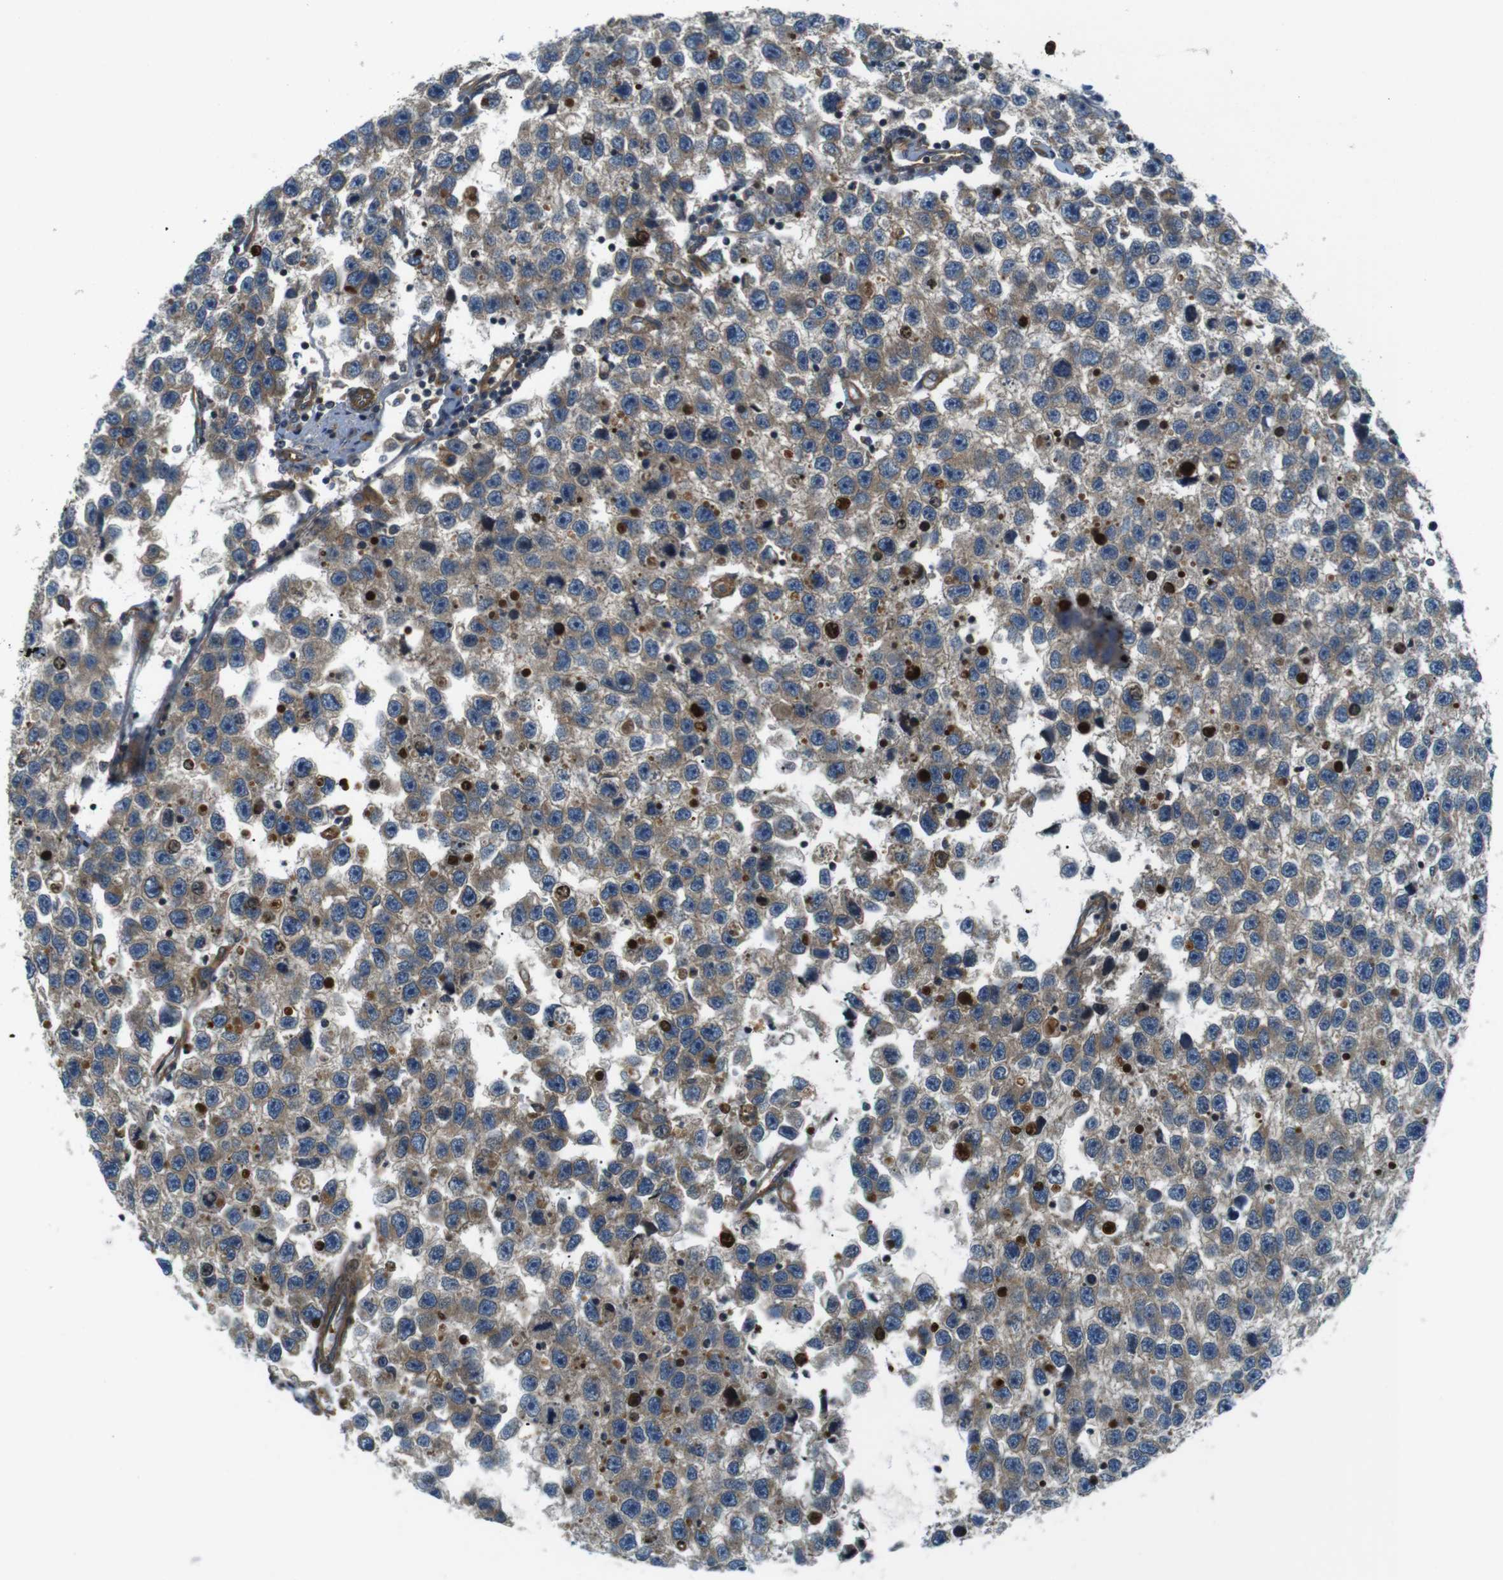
{"staining": {"intensity": "moderate", "quantity": ">75%", "location": "cytoplasmic/membranous"}, "tissue": "testis cancer", "cell_type": "Tumor cells", "image_type": "cancer", "snomed": [{"axis": "morphology", "description": "Seminoma, NOS"}, {"axis": "topography", "description": "Testis"}], "caption": "Testis seminoma stained with a brown dye reveals moderate cytoplasmic/membranous positive expression in approximately >75% of tumor cells.", "gene": "TSC1", "patient": {"sex": "male", "age": 33}}